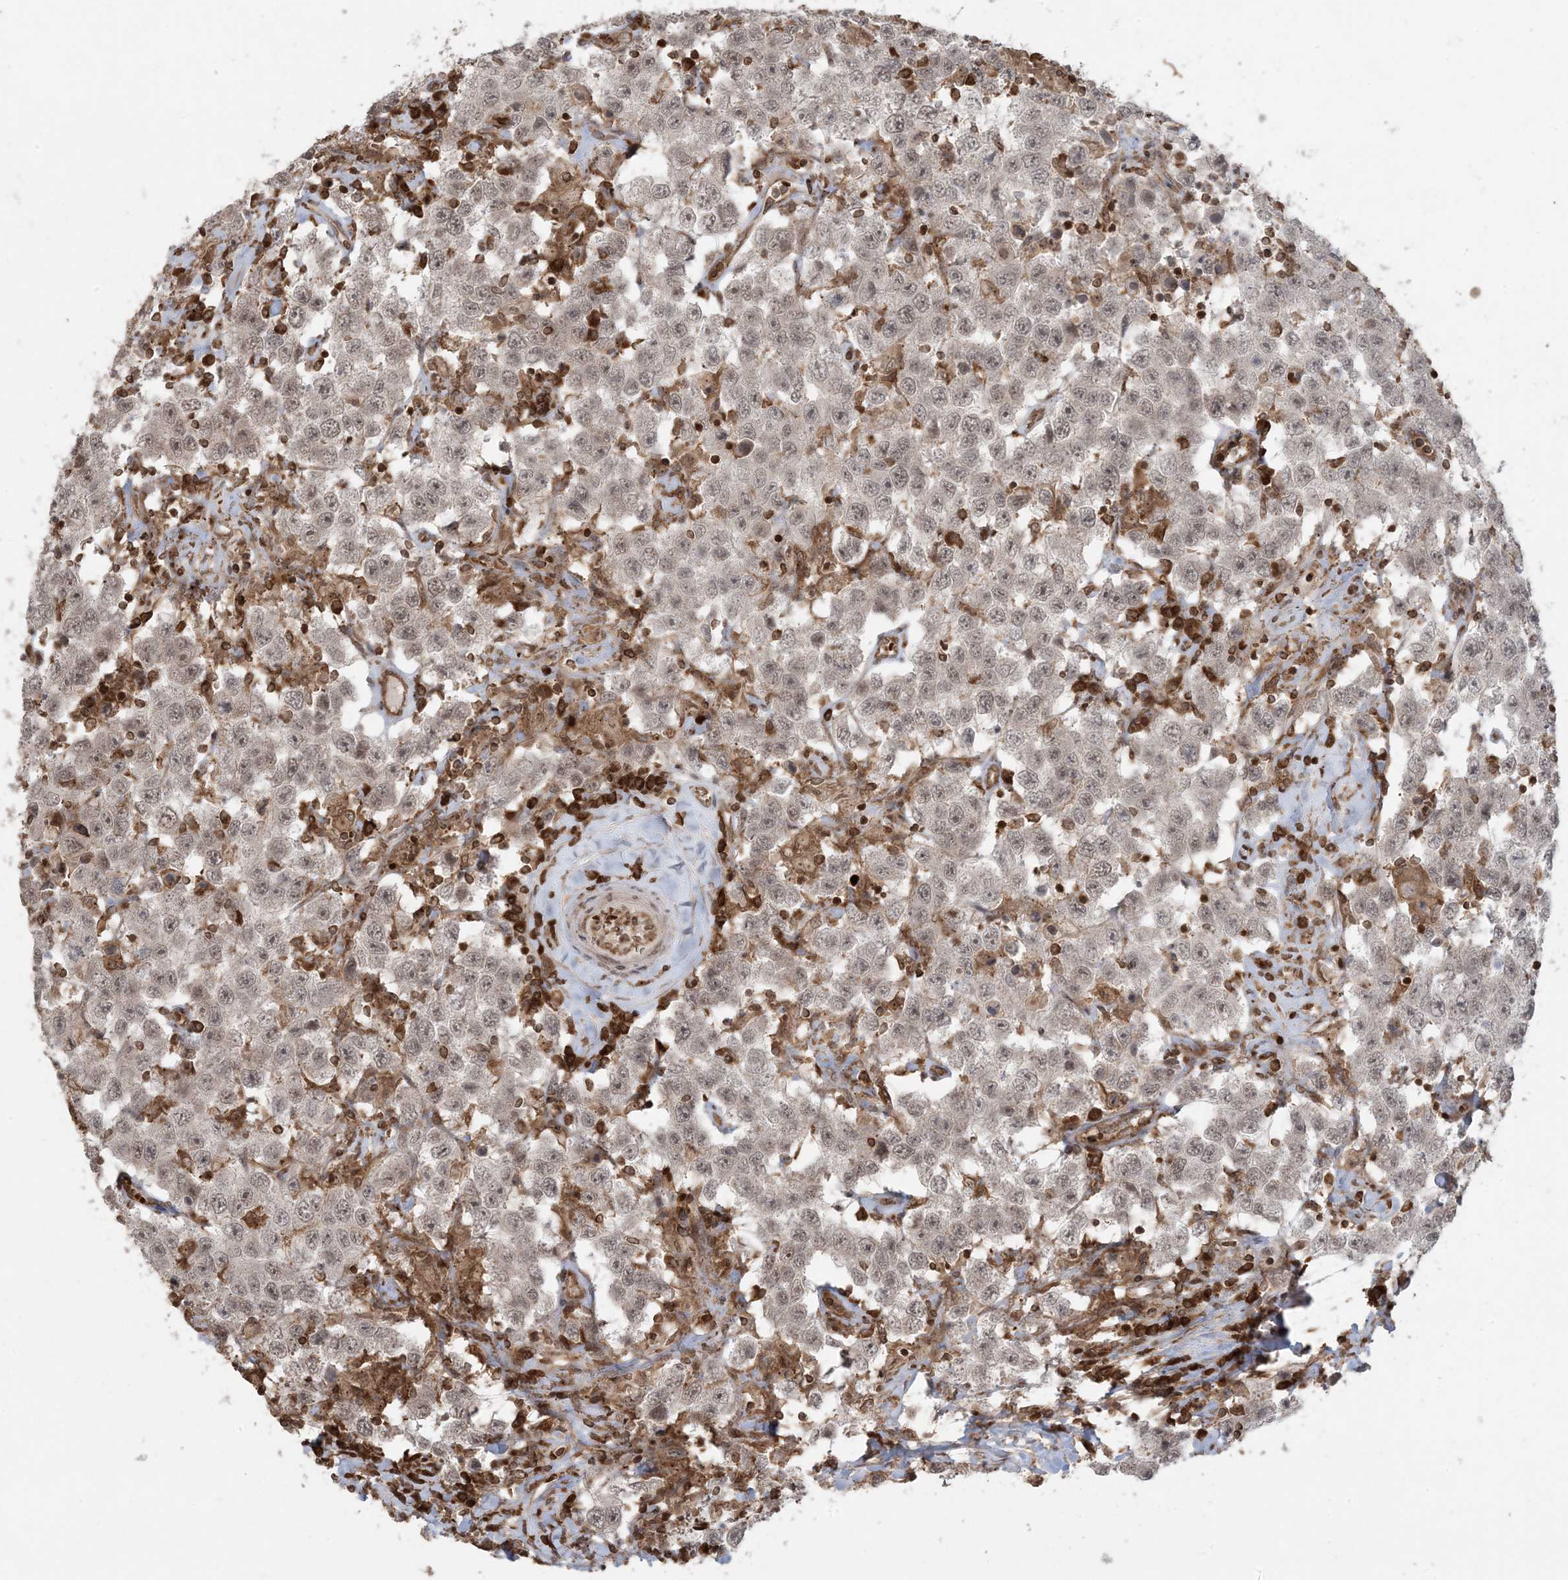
{"staining": {"intensity": "weak", "quantity": ">75%", "location": "nuclear"}, "tissue": "testis cancer", "cell_type": "Tumor cells", "image_type": "cancer", "snomed": [{"axis": "morphology", "description": "Seminoma, NOS"}, {"axis": "topography", "description": "Testis"}], "caption": "Human testis cancer (seminoma) stained for a protein (brown) demonstrates weak nuclear positive staining in approximately >75% of tumor cells.", "gene": "DDX19B", "patient": {"sex": "male", "age": 41}}